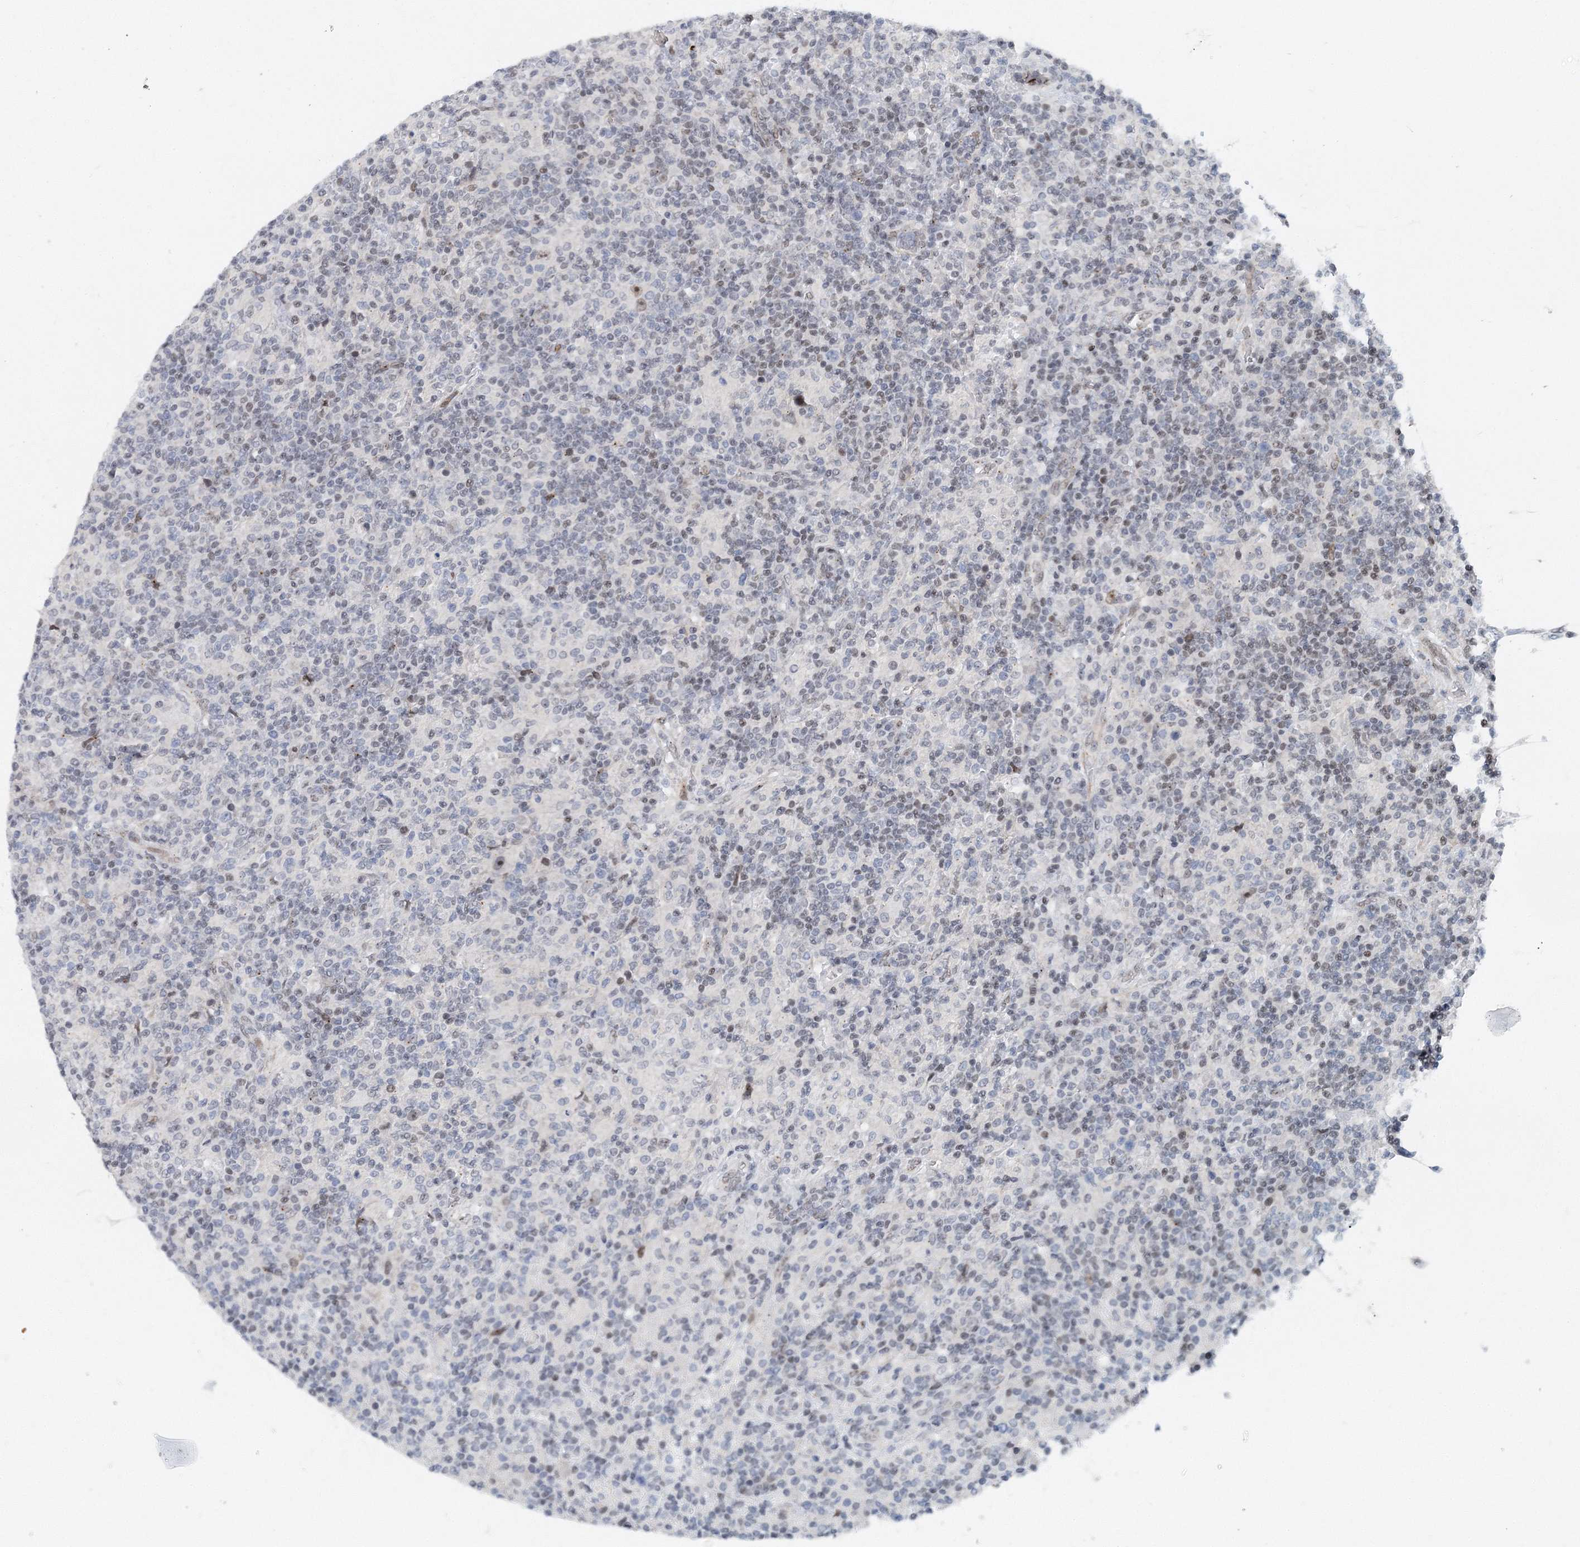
{"staining": {"intensity": "negative", "quantity": "none", "location": "none"}, "tissue": "lymphoma", "cell_type": "Tumor cells", "image_type": "cancer", "snomed": [{"axis": "morphology", "description": "Hodgkin's disease, NOS"}, {"axis": "topography", "description": "Lymph node"}], "caption": "A histopathology image of Hodgkin's disease stained for a protein reveals no brown staining in tumor cells.", "gene": "UIMC1", "patient": {"sex": "male", "age": 70}}